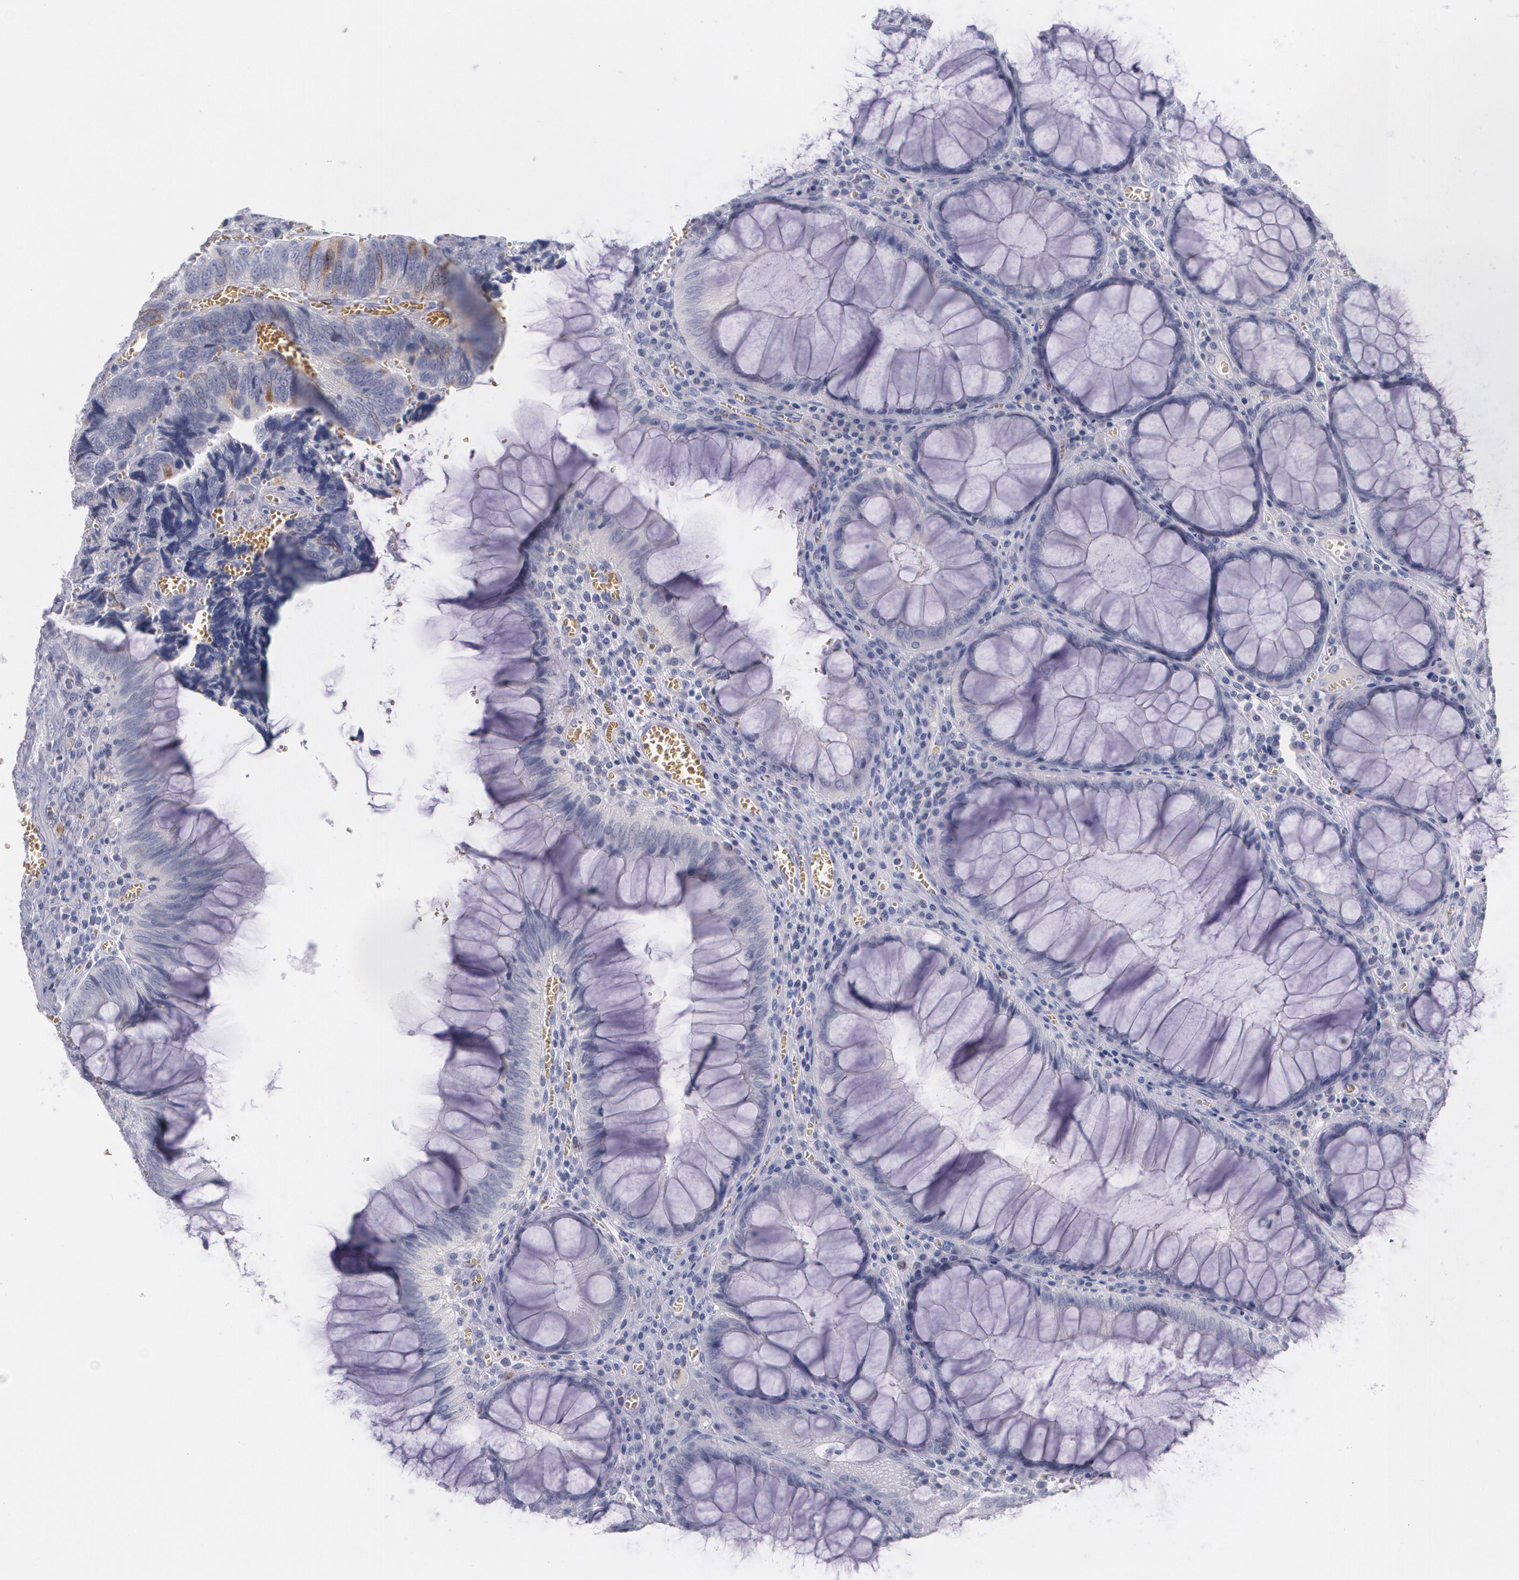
{"staining": {"intensity": "moderate", "quantity": "<25%", "location": "cytoplasmic/membranous"}, "tissue": "colorectal cancer", "cell_type": "Tumor cells", "image_type": "cancer", "snomed": [{"axis": "morphology", "description": "Adenocarcinoma, NOS"}, {"axis": "topography", "description": "Colon"}], "caption": "Immunohistochemistry (DAB) staining of colorectal cancer reveals moderate cytoplasmic/membranous protein expression in approximately <25% of tumor cells.", "gene": "HMMR", "patient": {"sex": "male", "age": 72}}